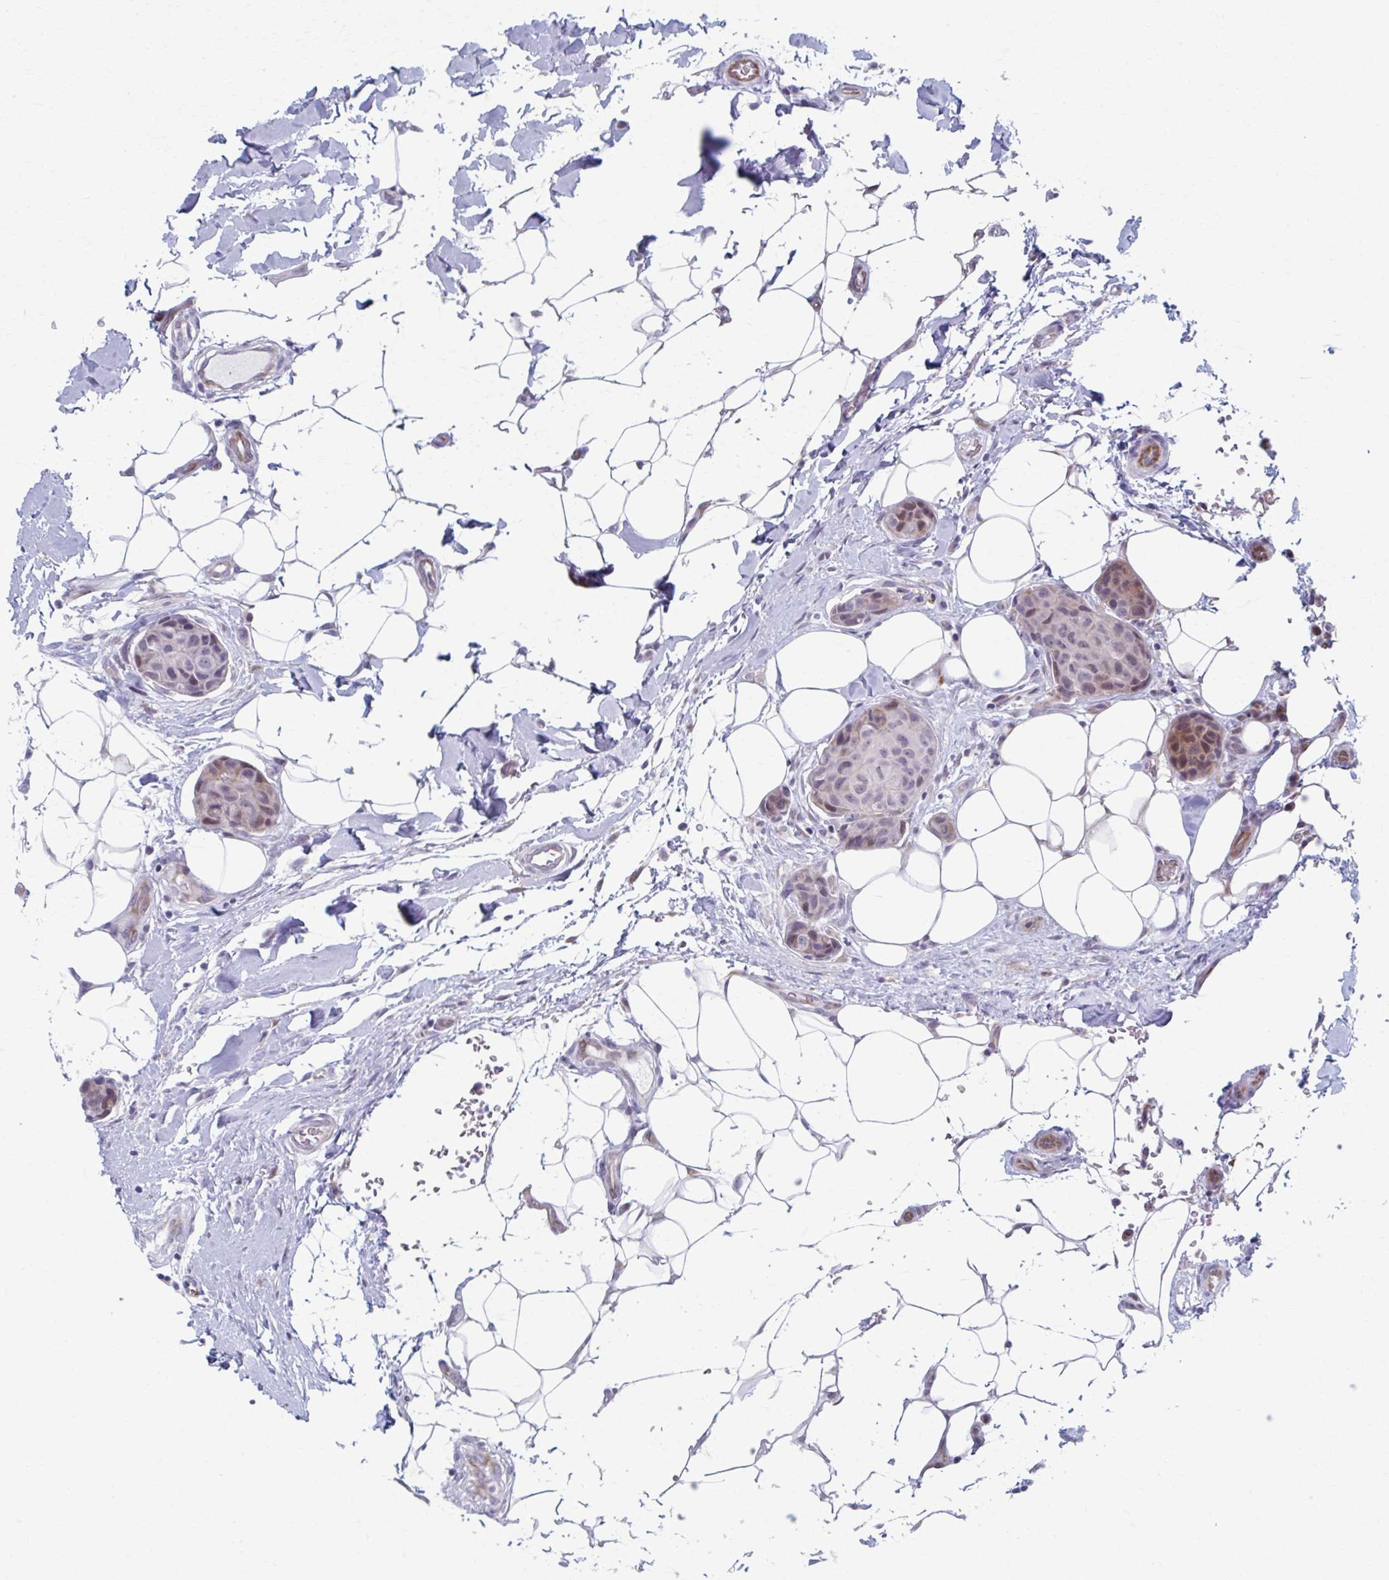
{"staining": {"intensity": "moderate", "quantity": "<25%", "location": "cytoplasmic/membranous,nuclear"}, "tissue": "breast cancer", "cell_type": "Tumor cells", "image_type": "cancer", "snomed": [{"axis": "morphology", "description": "Duct carcinoma"}, {"axis": "topography", "description": "Breast"}, {"axis": "topography", "description": "Lymph node"}], "caption": "Invasive ductal carcinoma (breast) stained for a protein reveals moderate cytoplasmic/membranous and nuclear positivity in tumor cells. (Stains: DAB (3,3'-diaminobenzidine) in brown, nuclei in blue, Microscopy: brightfield microscopy at high magnification).", "gene": "ABHD16B", "patient": {"sex": "female", "age": 80}}